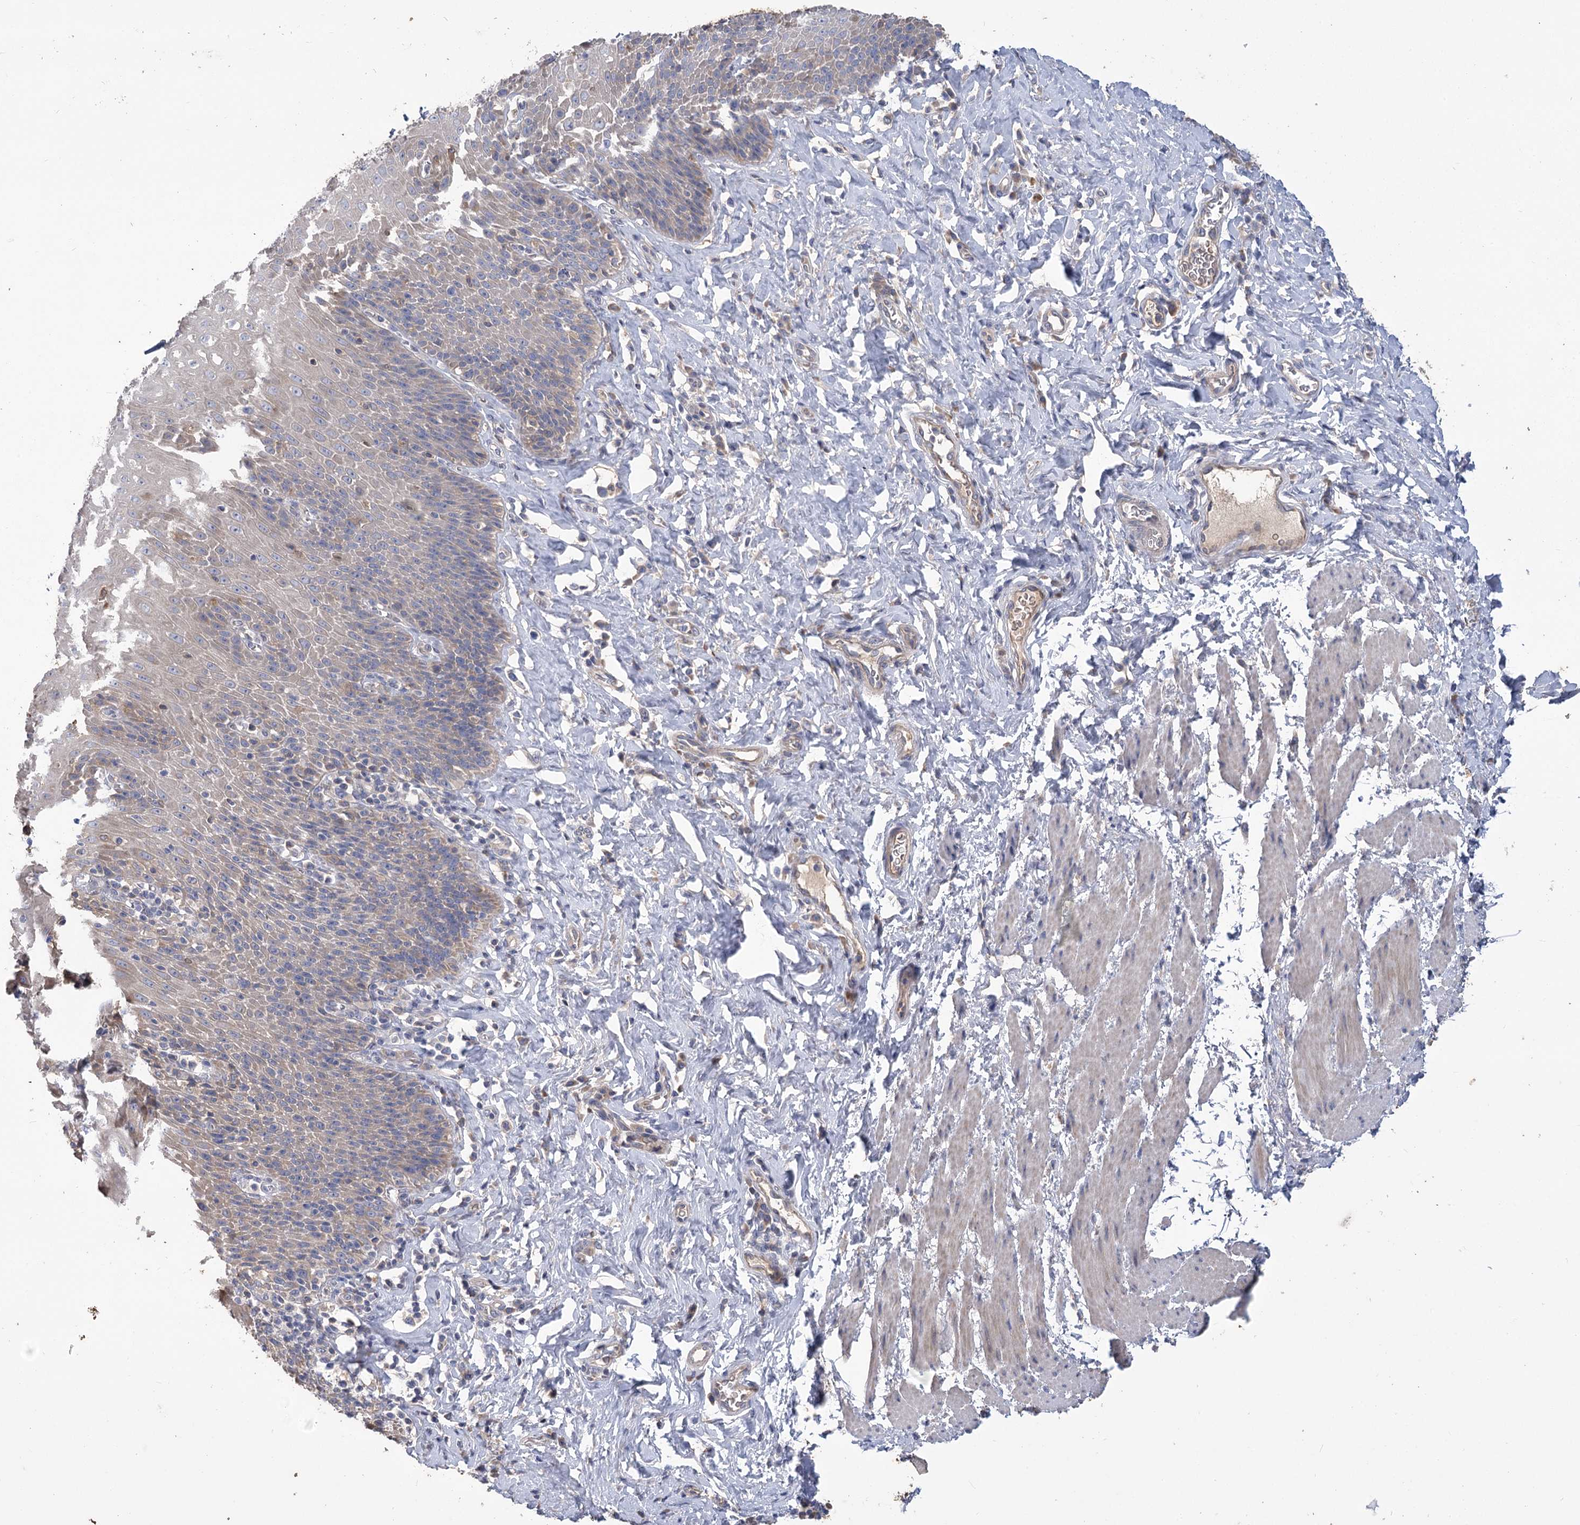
{"staining": {"intensity": "weak", "quantity": "25%-75%", "location": "cytoplasmic/membranous"}, "tissue": "esophagus", "cell_type": "Squamous epithelial cells", "image_type": "normal", "snomed": [{"axis": "morphology", "description": "Normal tissue, NOS"}, {"axis": "topography", "description": "Esophagus"}], "caption": "DAB immunohistochemical staining of normal human esophagus displays weak cytoplasmic/membranous protein staining in about 25%-75% of squamous epithelial cells. Nuclei are stained in blue.", "gene": "PBLD", "patient": {"sex": "female", "age": 61}}